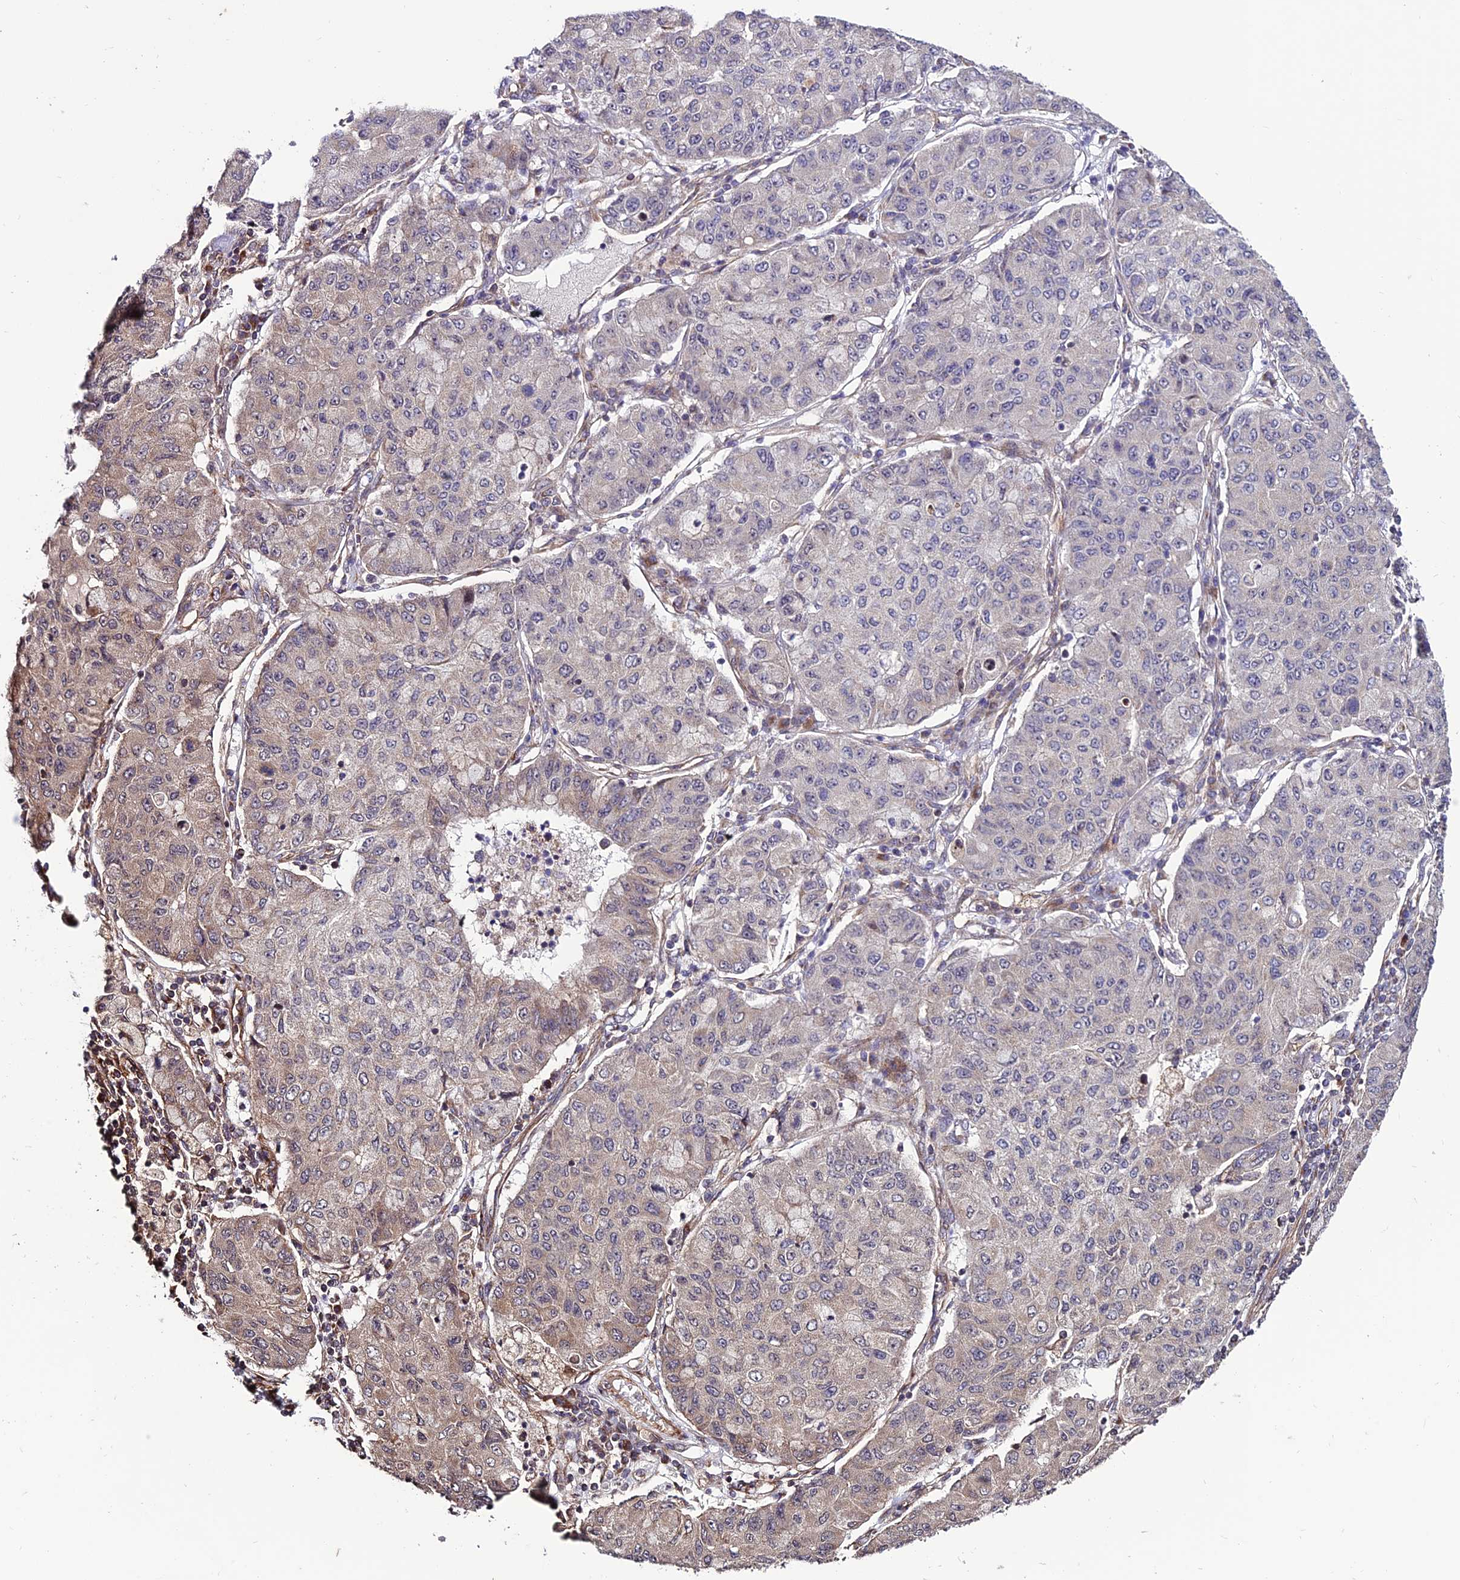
{"staining": {"intensity": "weak", "quantity": "<25%", "location": "cytoplasmic/membranous"}, "tissue": "lung cancer", "cell_type": "Tumor cells", "image_type": "cancer", "snomed": [{"axis": "morphology", "description": "Squamous cell carcinoma, NOS"}, {"axis": "topography", "description": "Lung"}], "caption": "Lung cancer (squamous cell carcinoma) was stained to show a protein in brown. There is no significant expression in tumor cells.", "gene": "TNIP3", "patient": {"sex": "male", "age": 74}}